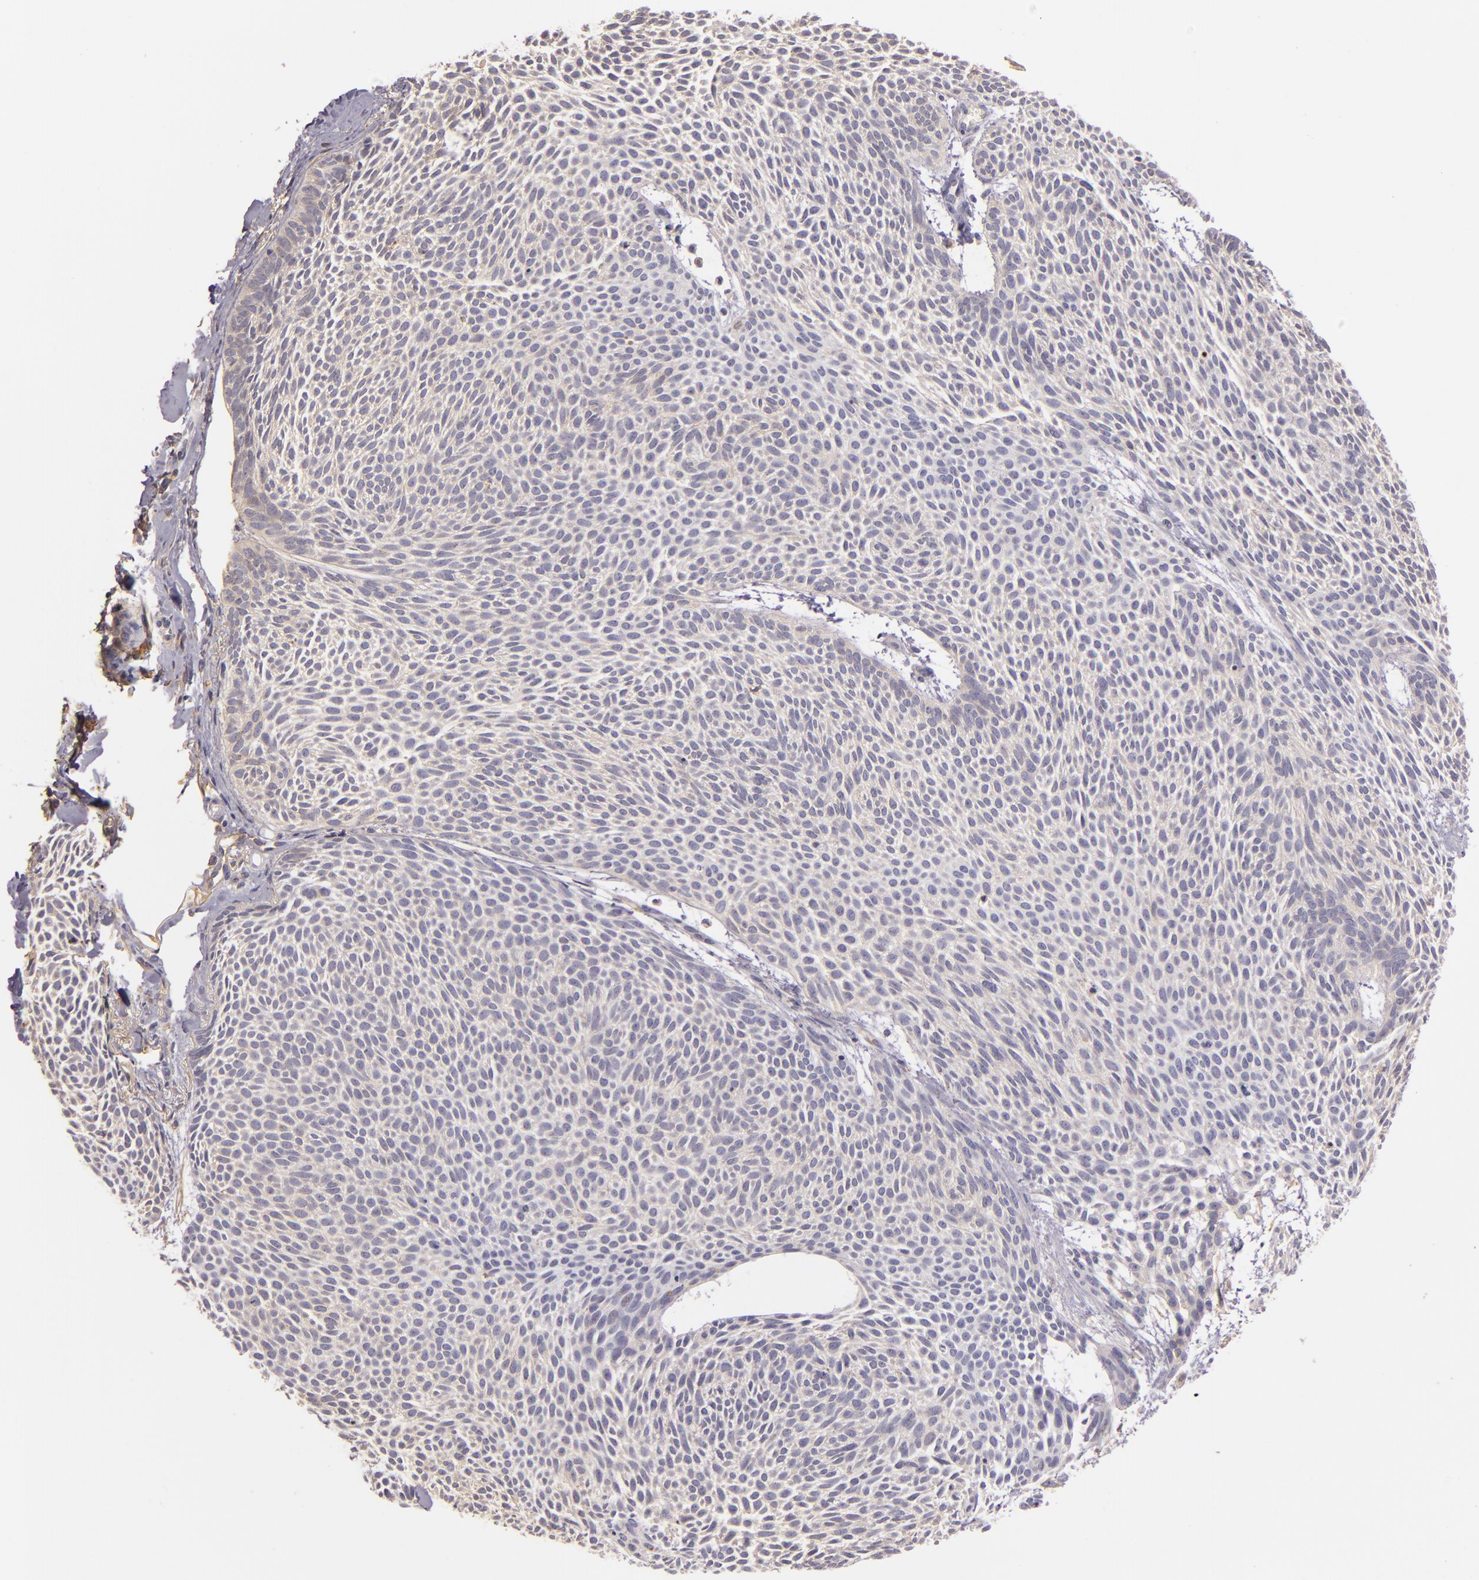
{"staining": {"intensity": "negative", "quantity": "none", "location": "none"}, "tissue": "skin cancer", "cell_type": "Tumor cells", "image_type": "cancer", "snomed": [{"axis": "morphology", "description": "Basal cell carcinoma"}, {"axis": "topography", "description": "Skin"}], "caption": "This is an immunohistochemistry (IHC) photomicrograph of skin cancer (basal cell carcinoma). There is no staining in tumor cells.", "gene": "CTSF", "patient": {"sex": "male", "age": 84}}